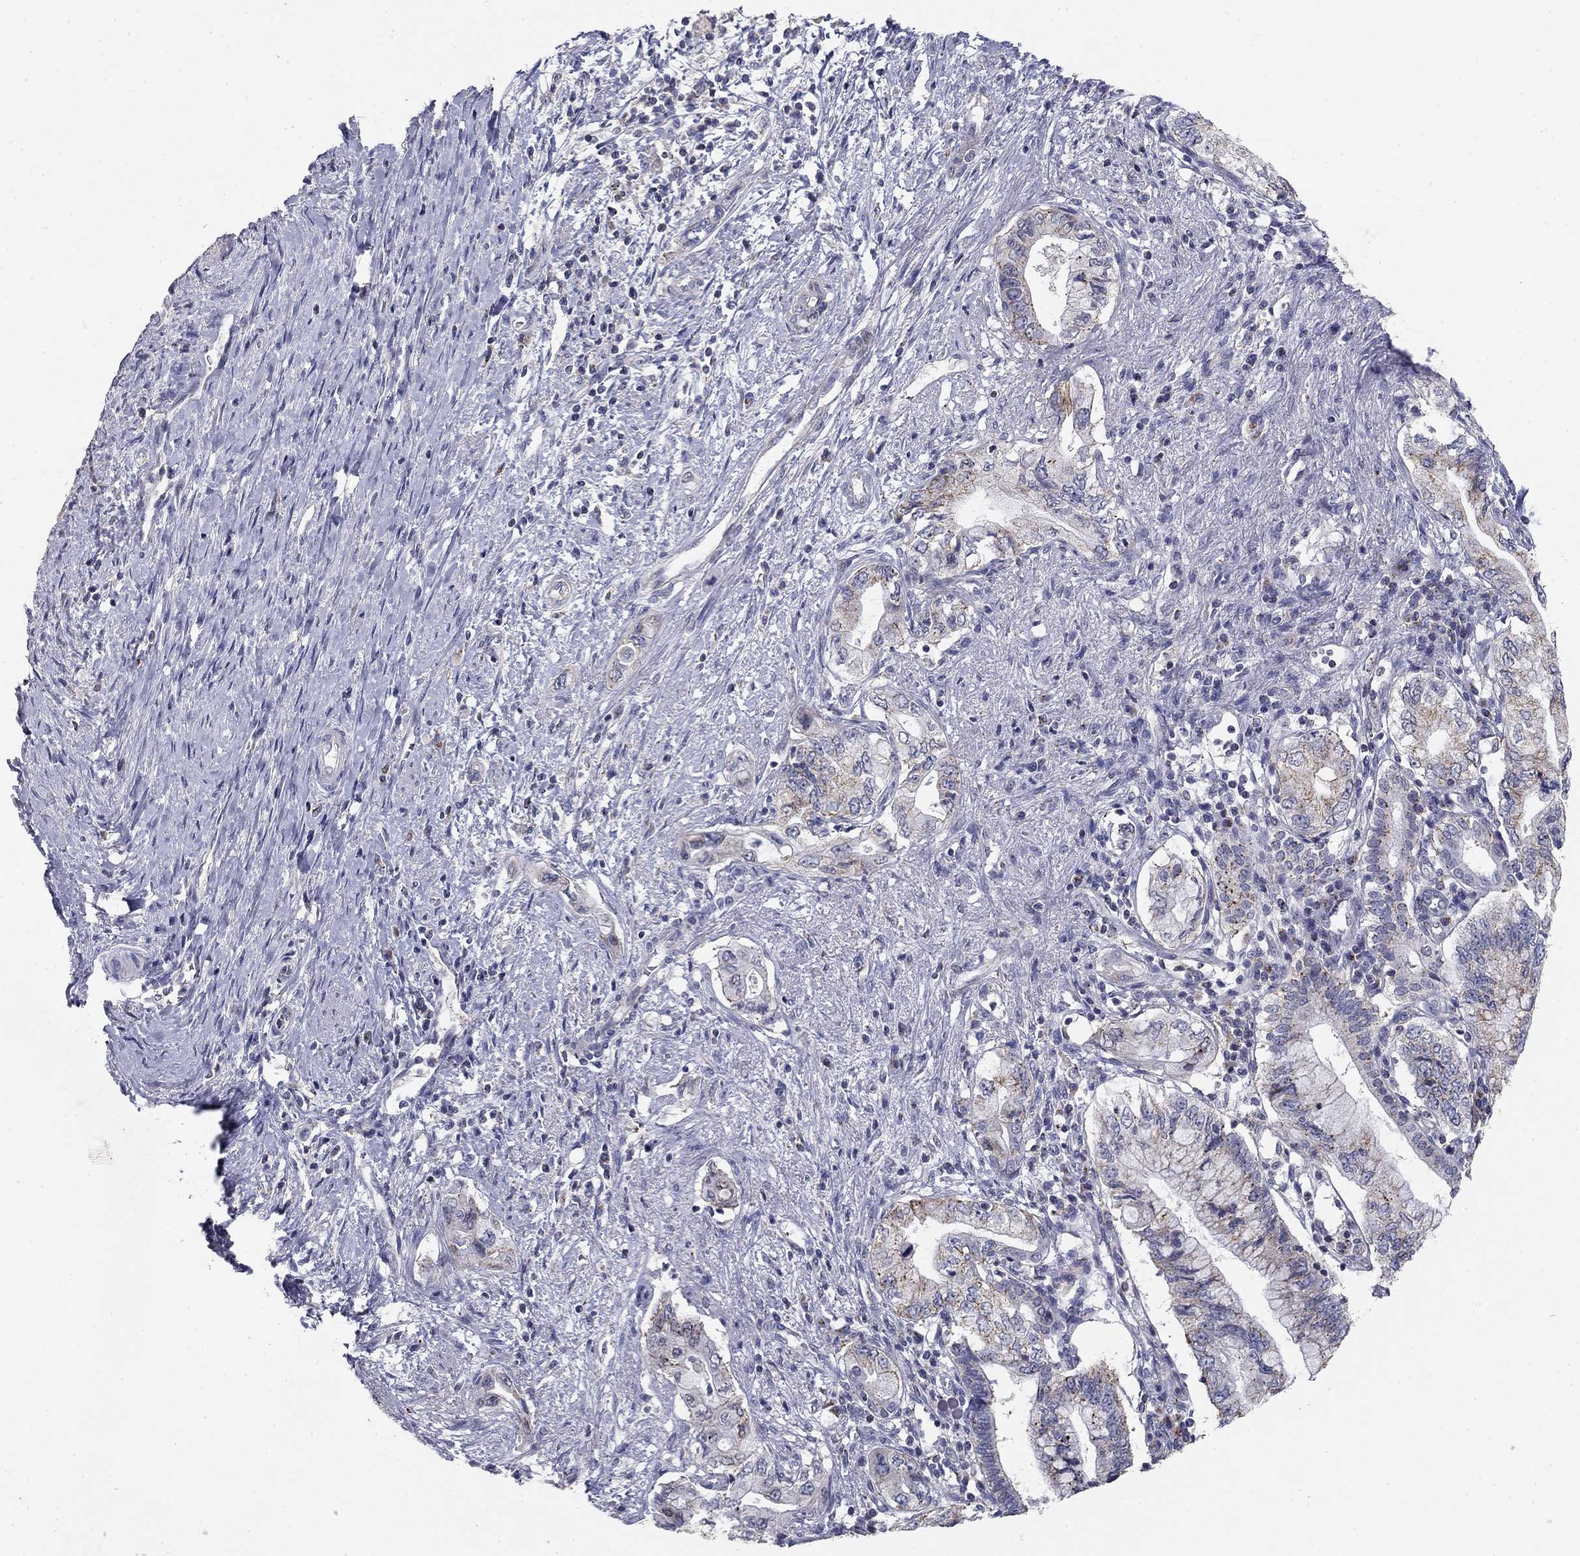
{"staining": {"intensity": "negative", "quantity": "none", "location": "none"}, "tissue": "pancreatic cancer", "cell_type": "Tumor cells", "image_type": "cancer", "snomed": [{"axis": "morphology", "description": "Adenocarcinoma, NOS"}, {"axis": "topography", "description": "Pancreas"}], "caption": "High power microscopy image of an immunohistochemistry image of pancreatic adenocarcinoma, revealing no significant staining in tumor cells.", "gene": "SEPTIN3", "patient": {"sex": "female", "age": 73}}